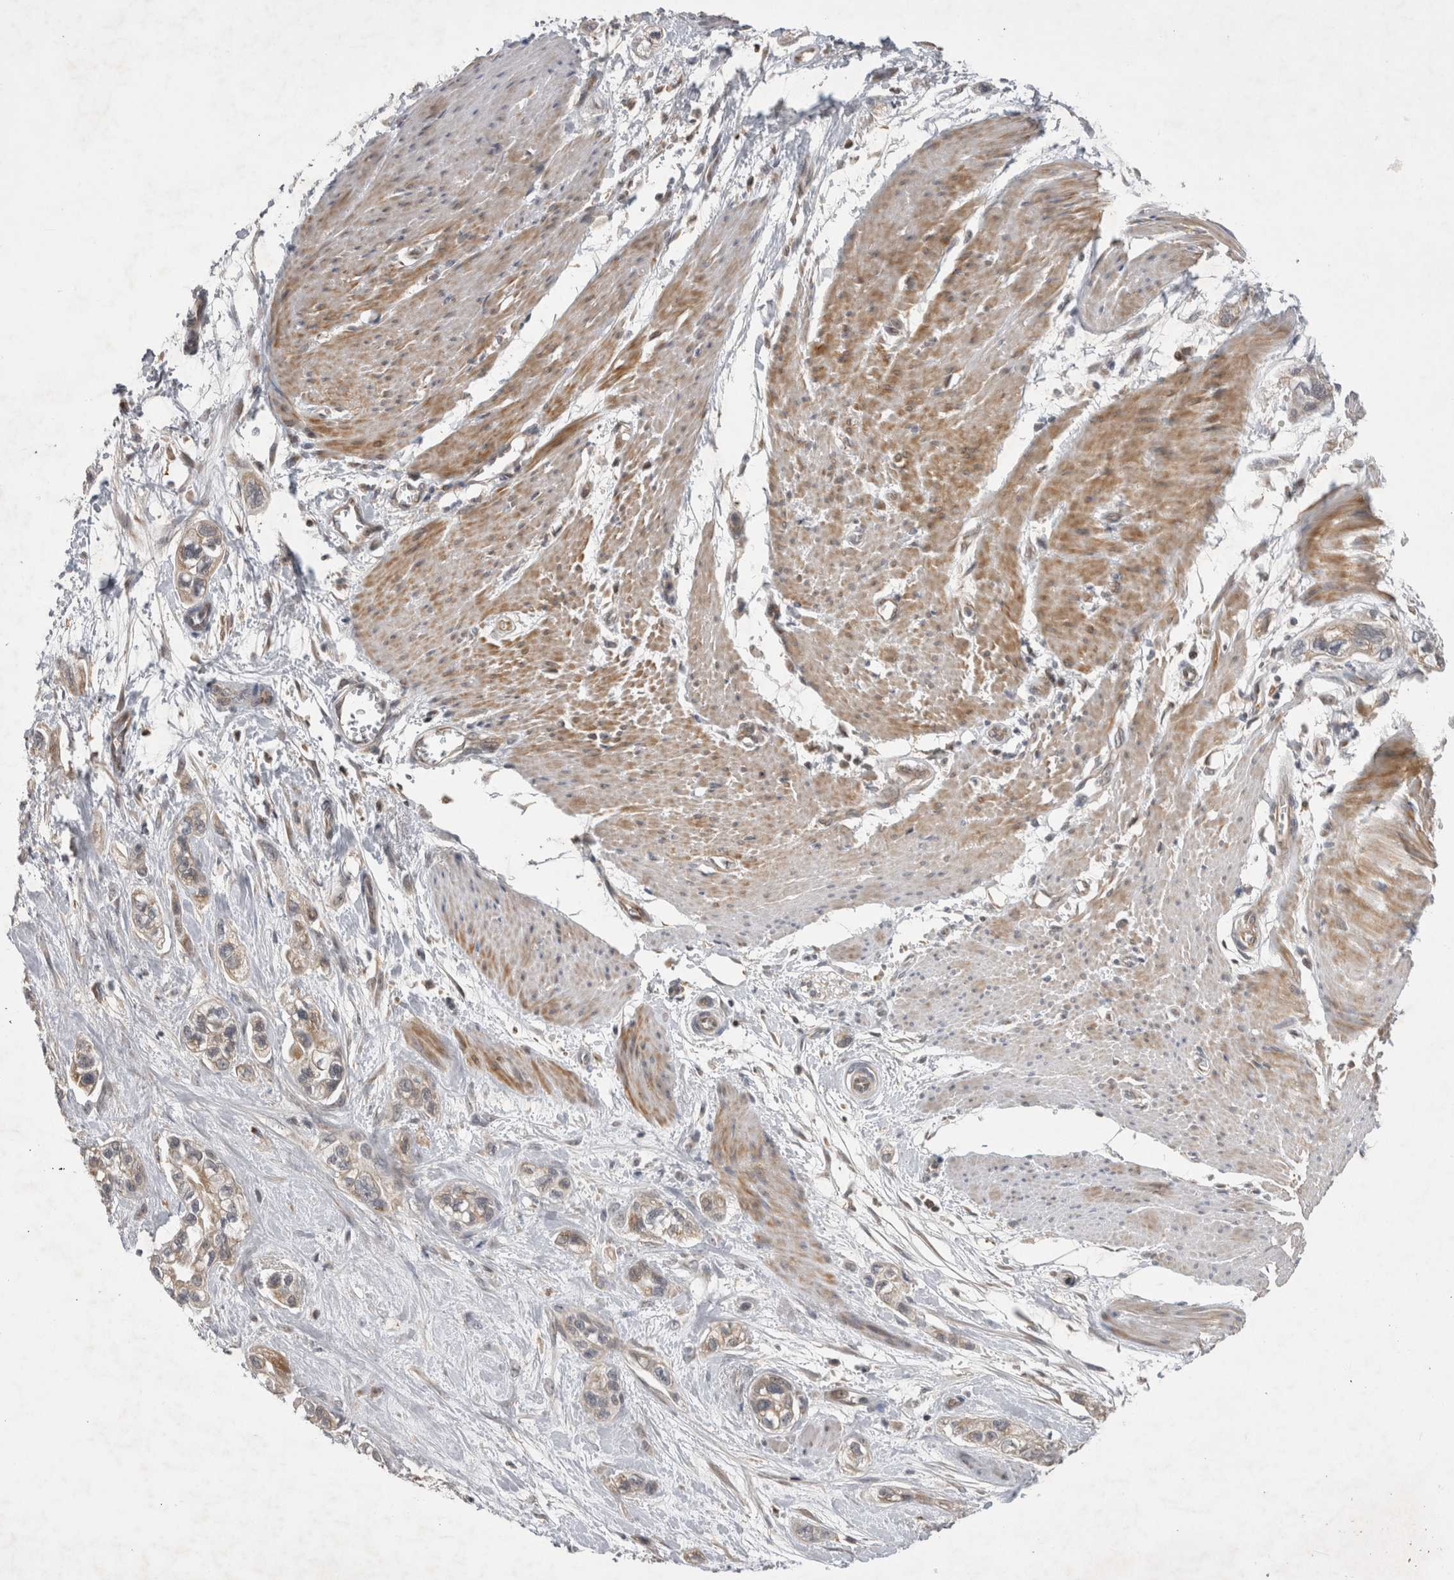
{"staining": {"intensity": "weak", "quantity": ">75%", "location": "cytoplasmic/membranous"}, "tissue": "pancreatic cancer", "cell_type": "Tumor cells", "image_type": "cancer", "snomed": [{"axis": "morphology", "description": "Adenocarcinoma, NOS"}, {"axis": "topography", "description": "Pancreas"}], "caption": "Protein staining of pancreatic cancer (adenocarcinoma) tissue displays weak cytoplasmic/membranous staining in about >75% of tumor cells.", "gene": "KCNIP1", "patient": {"sex": "male", "age": 74}}